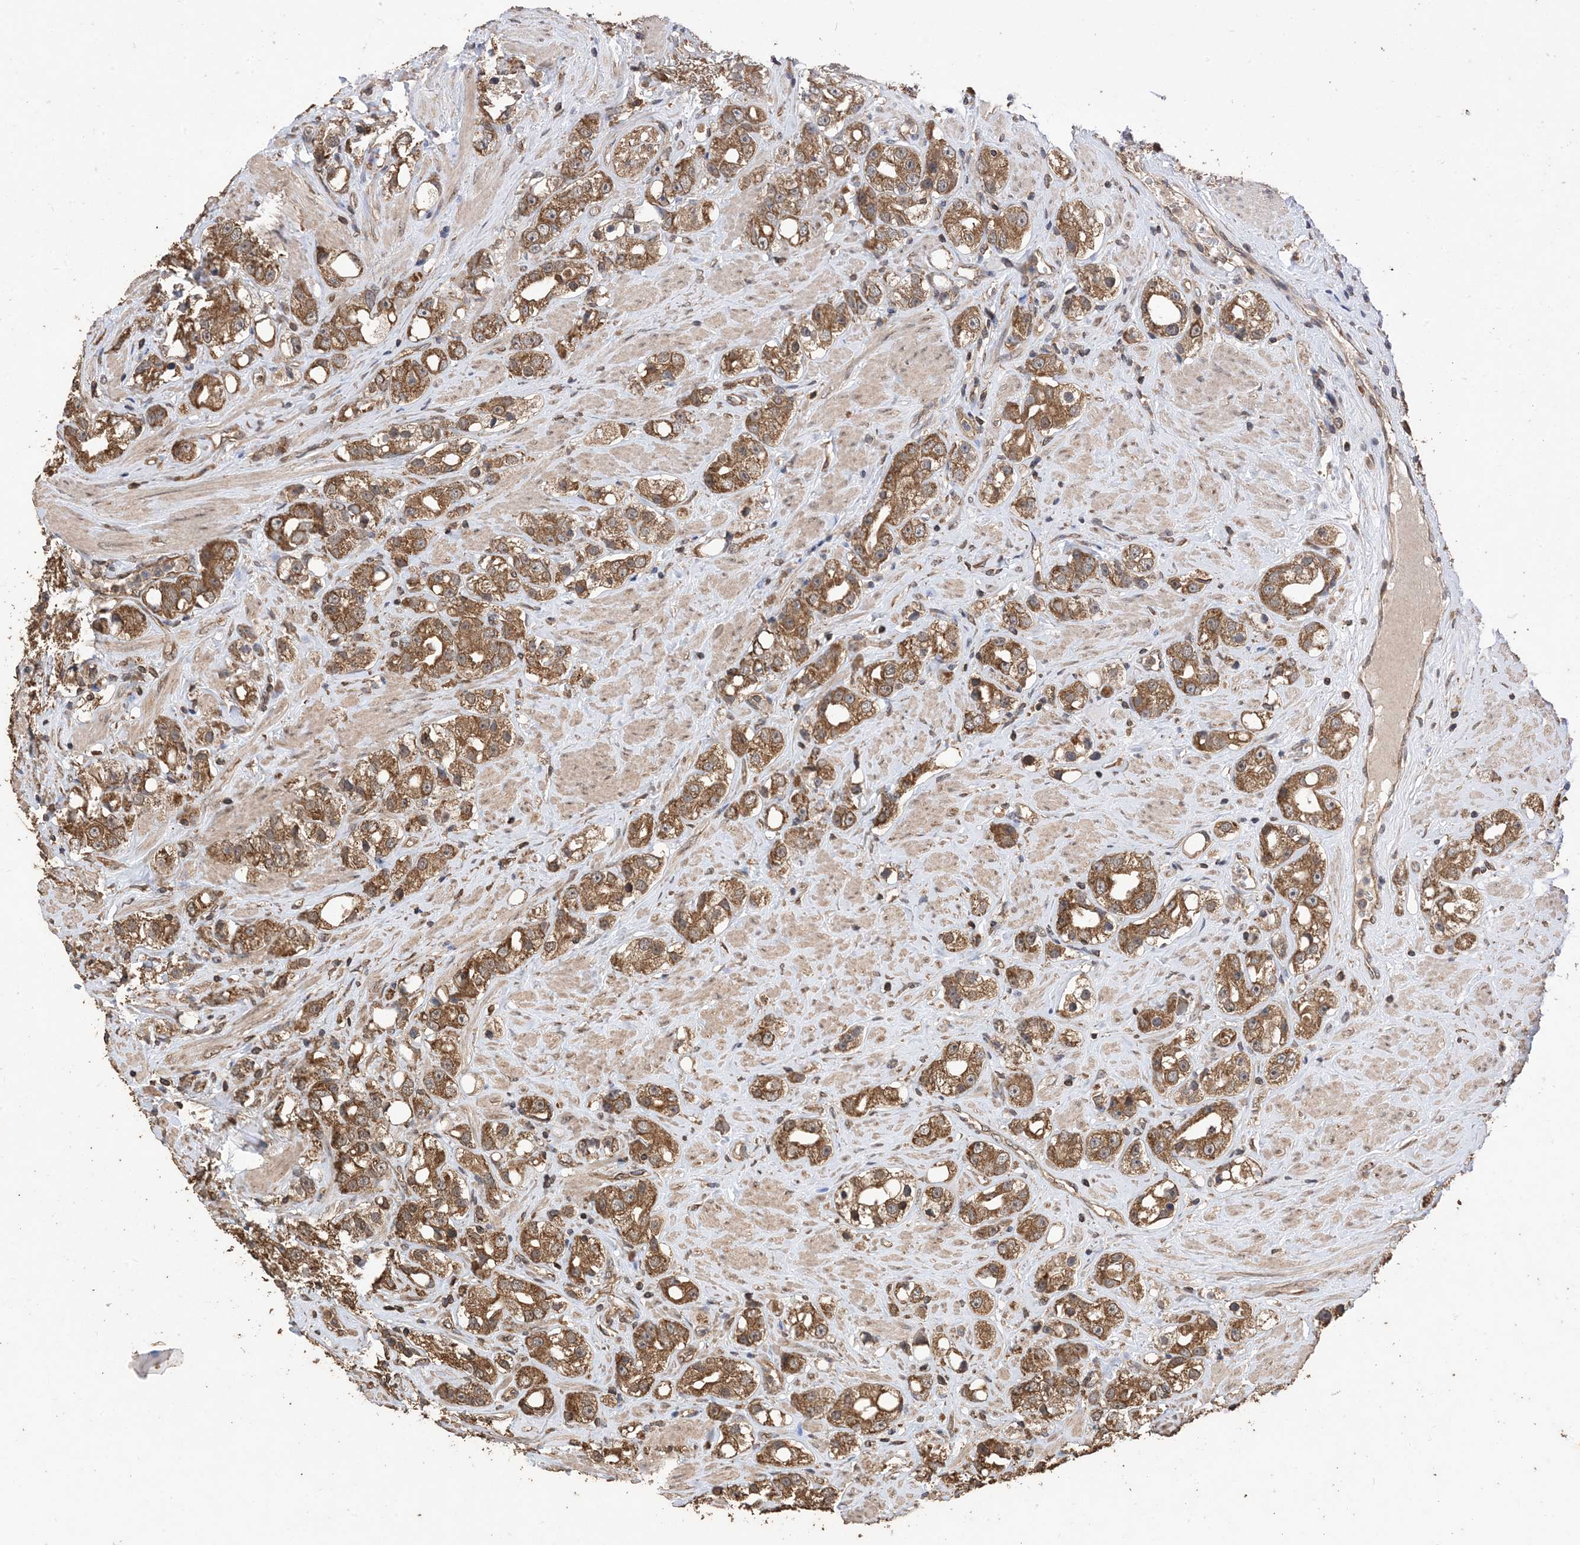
{"staining": {"intensity": "moderate", "quantity": ">75%", "location": "cytoplasmic/membranous"}, "tissue": "prostate cancer", "cell_type": "Tumor cells", "image_type": "cancer", "snomed": [{"axis": "morphology", "description": "Adenocarcinoma, NOS"}, {"axis": "topography", "description": "Prostate"}], "caption": "This micrograph exhibits prostate adenocarcinoma stained with immunohistochemistry (IHC) to label a protein in brown. The cytoplasmic/membranous of tumor cells show moderate positivity for the protein. Nuclei are counter-stained blue.", "gene": "ZKSCAN5", "patient": {"sex": "male", "age": 79}}